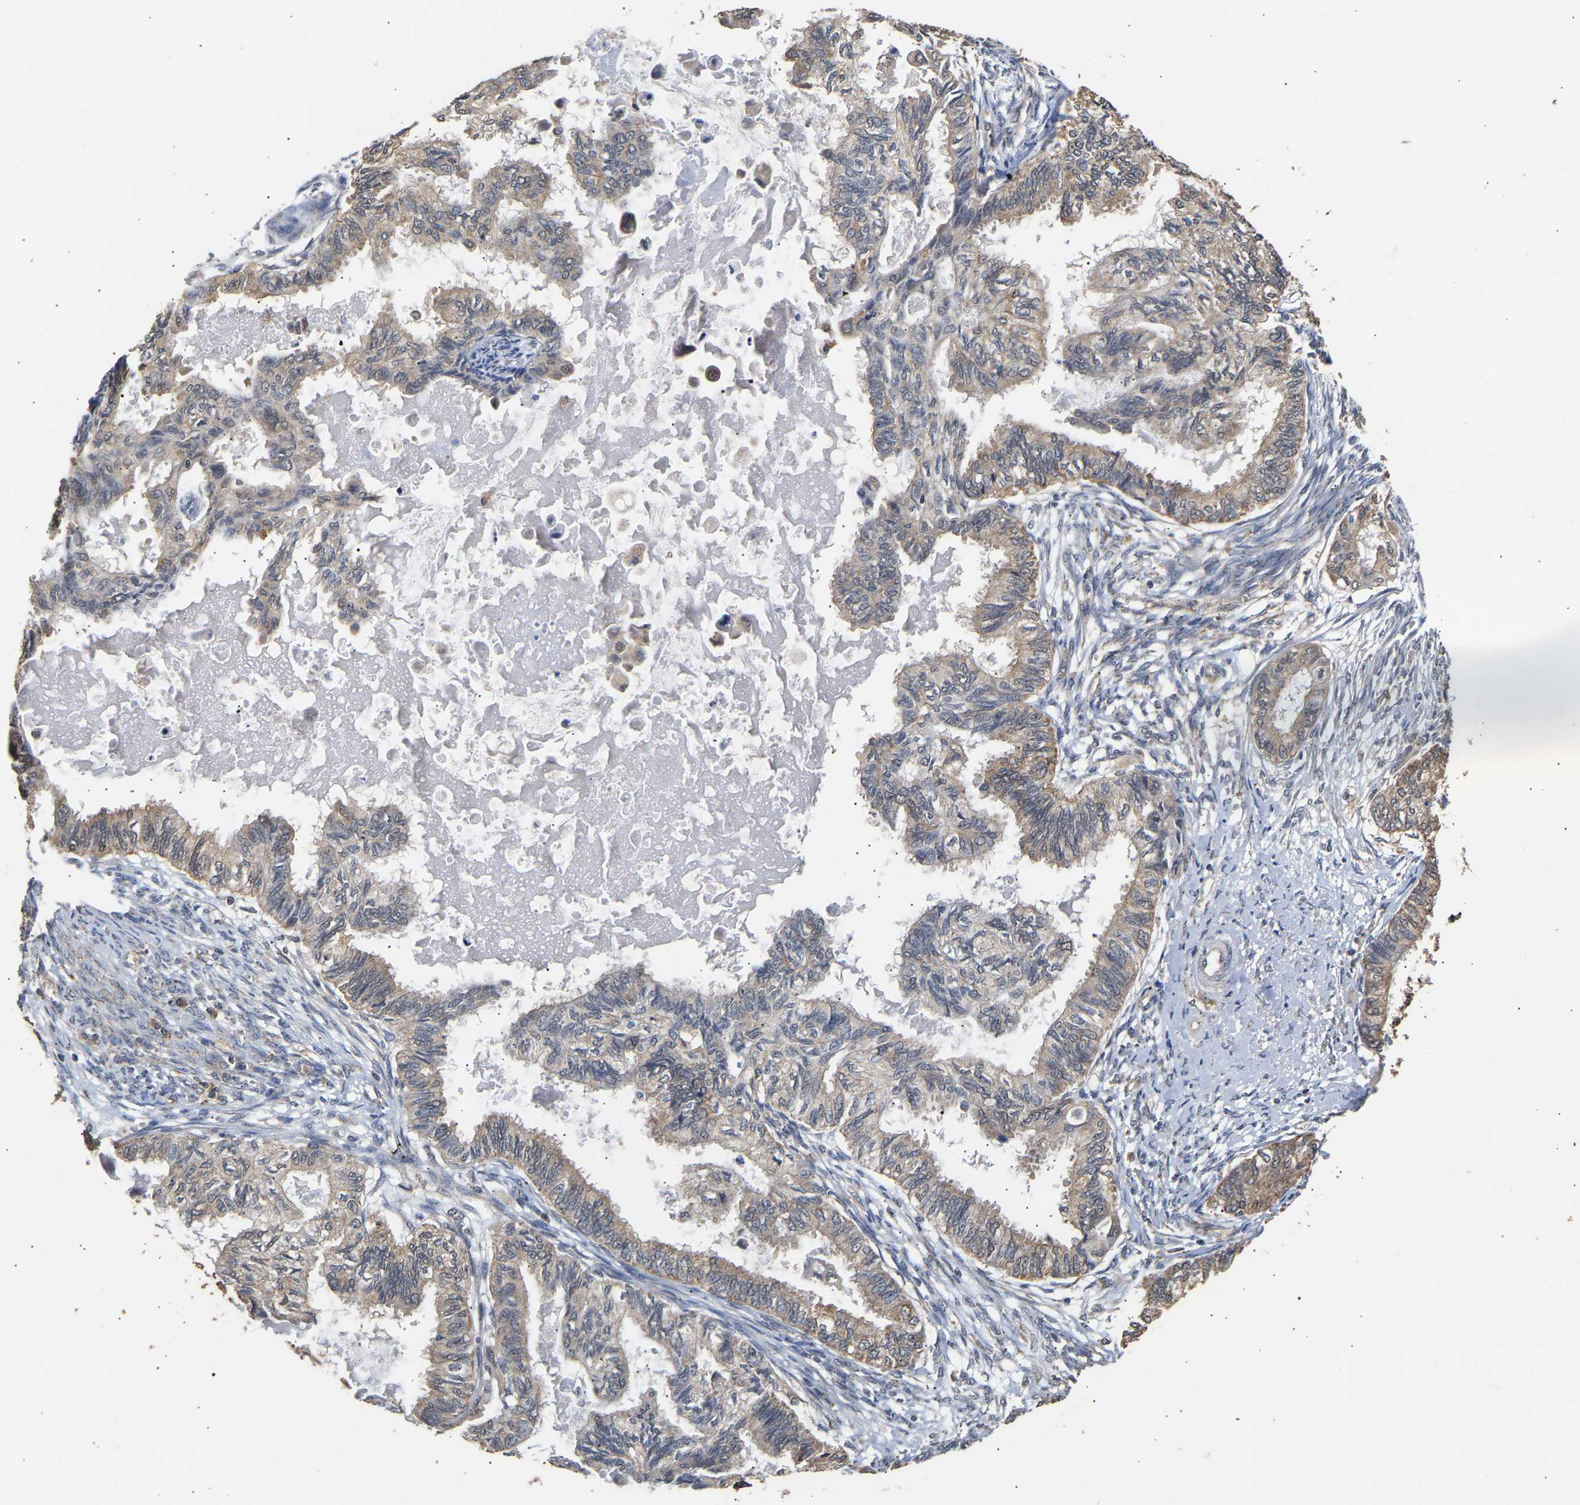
{"staining": {"intensity": "weak", "quantity": ">75%", "location": "cytoplasmic/membranous"}, "tissue": "cervical cancer", "cell_type": "Tumor cells", "image_type": "cancer", "snomed": [{"axis": "morphology", "description": "Normal tissue, NOS"}, {"axis": "morphology", "description": "Adenocarcinoma, NOS"}, {"axis": "topography", "description": "Cervix"}, {"axis": "topography", "description": "Endometrium"}], "caption": "A micrograph showing weak cytoplasmic/membranous positivity in approximately >75% of tumor cells in cervical cancer (adenocarcinoma), as visualized by brown immunohistochemical staining.", "gene": "ZNF26", "patient": {"sex": "female", "age": 86}}